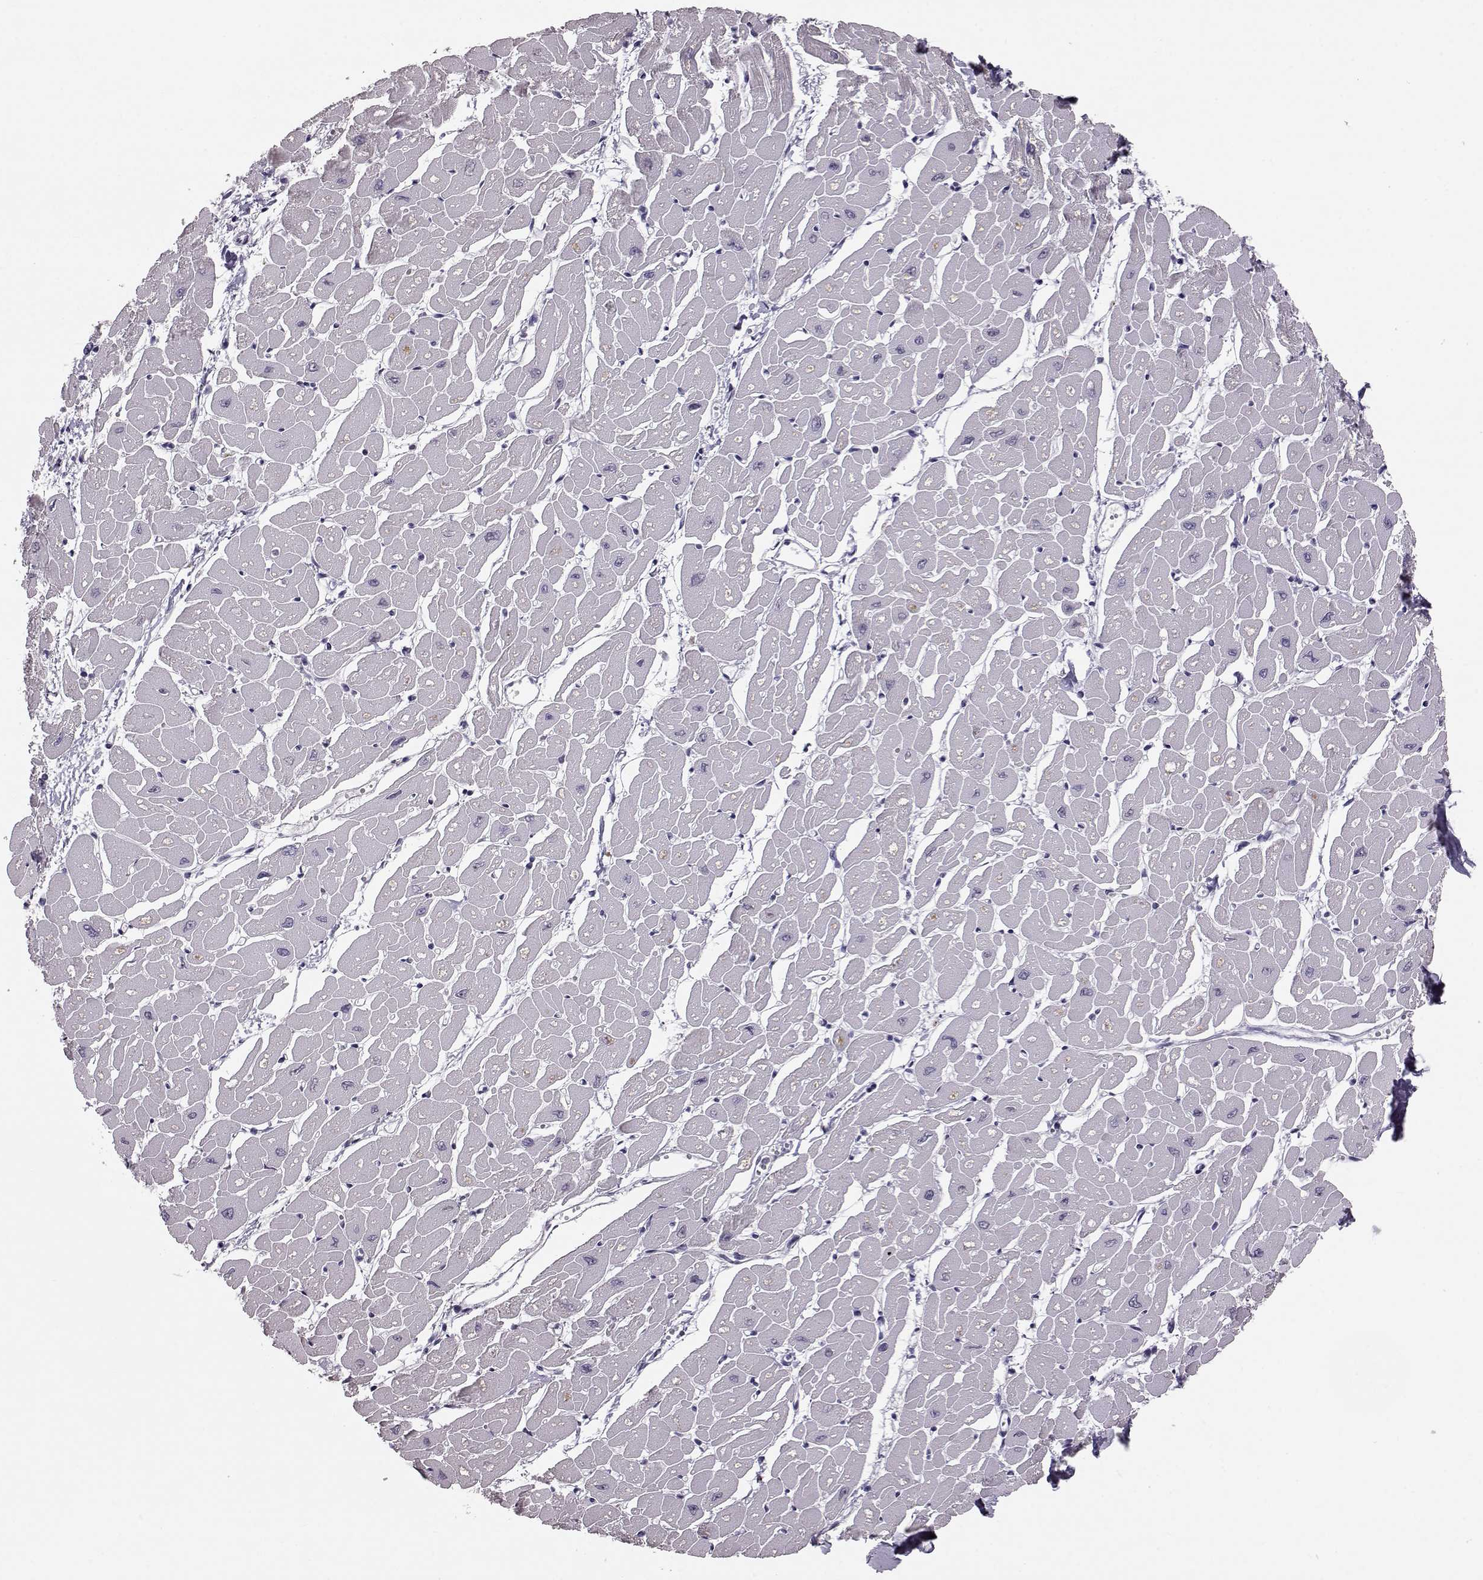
{"staining": {"intensity": "negative", "quantity": "none", "location": "none"}, "tissue": "heart muscle", "cell_type": "Cardiomyocytes", "image_type": "normal", "snomed": [{"axis": "morphology", "description": "Normal tissue, NOS"}, {"axis": "topography", "description": "Heart"}], "caption": "IHC of normal human heart muscle reveals no positivity in cardiomyocytes.", "gene": "ALDH3A1", "patient": {"sex": "male", "age": 57}}